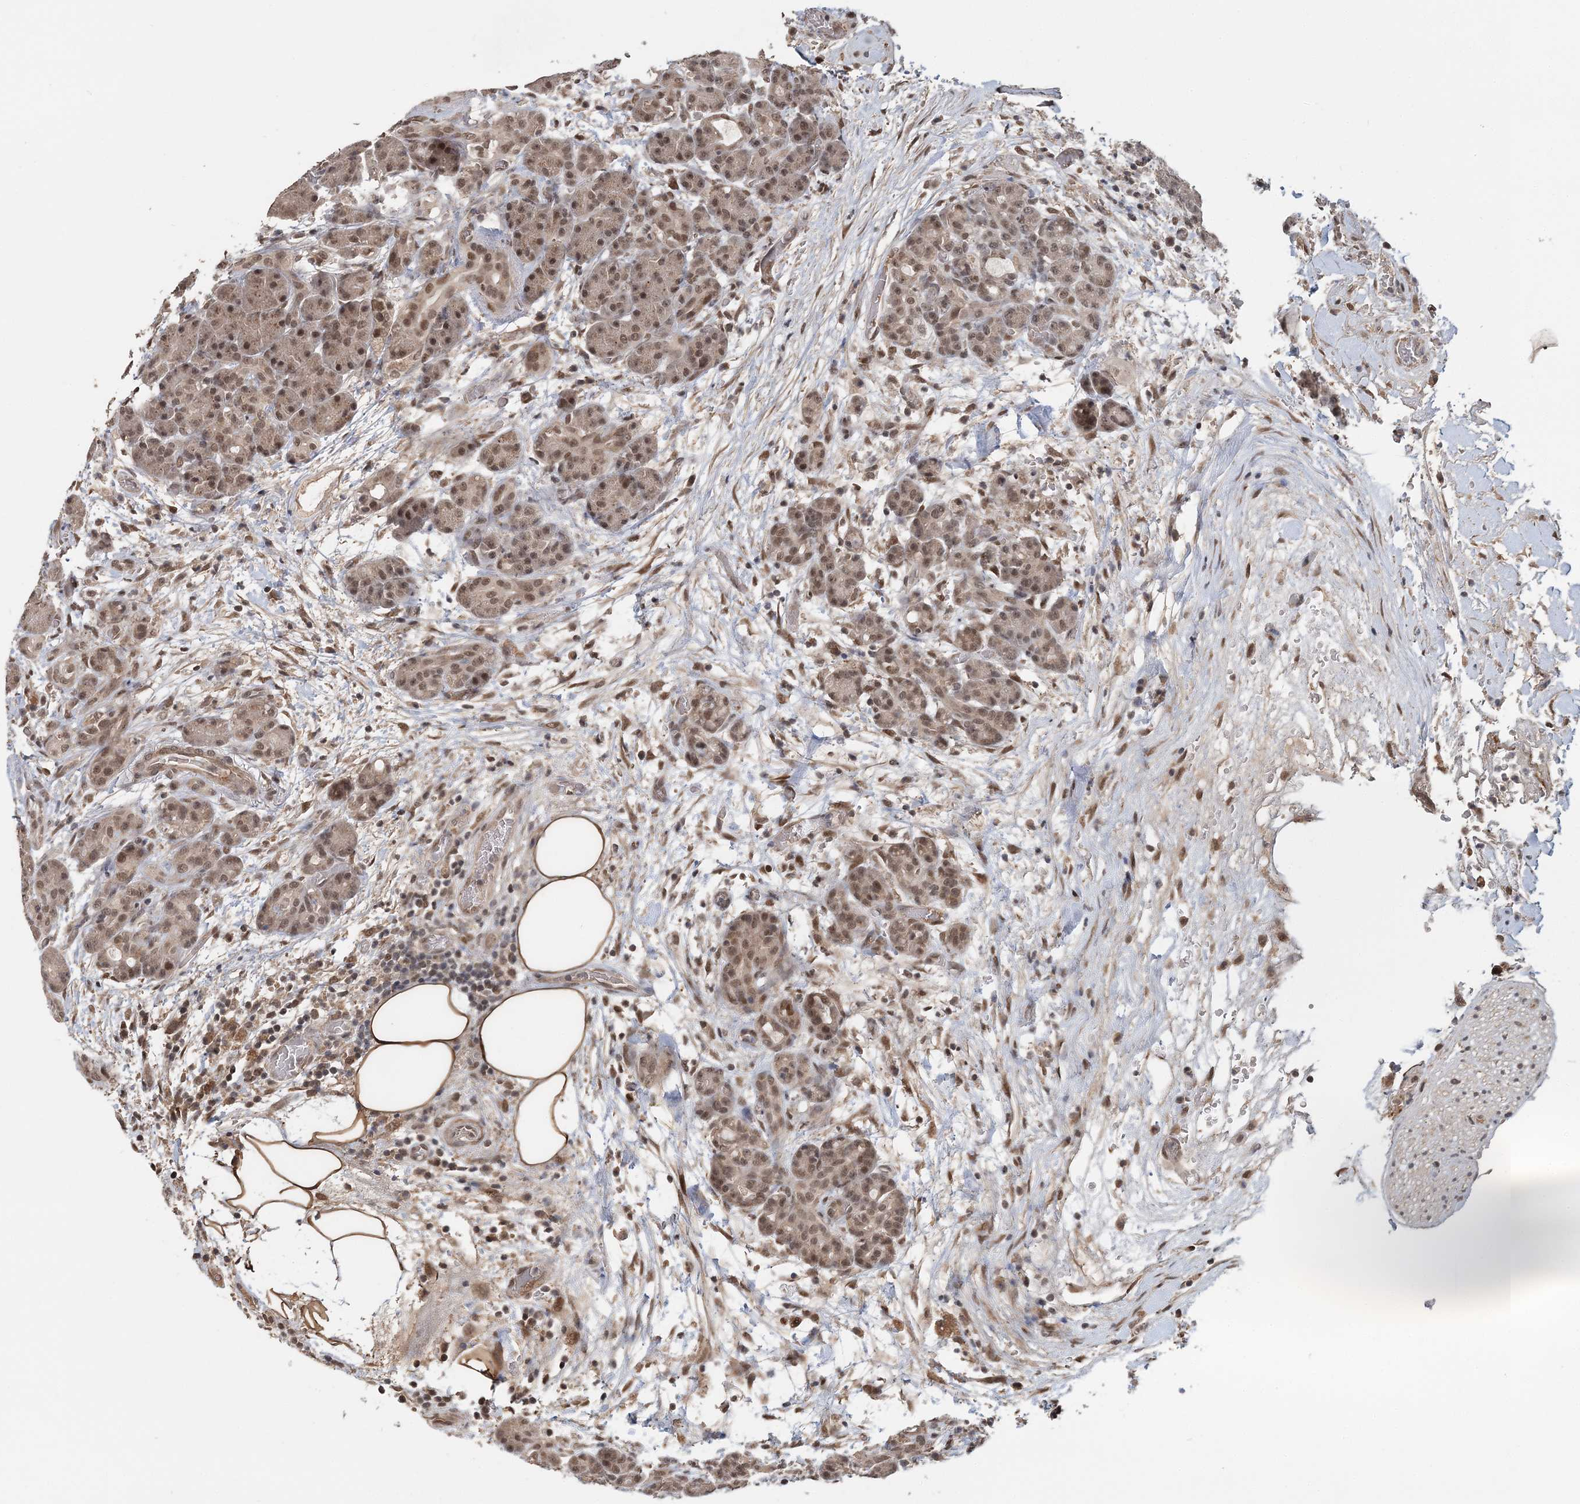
{"staining": {"intensity": "moderate", "quantity": ">75%", "location": "cytoplasmic/membranous,nuclear"}, "tissue": "pancreas", "cell_type": "Exocrine glandular cells", "image_type": "normal", "snomed": [{"axis": "morphology", "description": "Normal tissue, NOS"}, {"axis": "topography", "description": "Pancreas"}], "caption": "This is a micrograph of IHC staining of normal pancreas, which shows moderate positivity in the cytoplasmic/membranous,nuclear of exocrine glandular cells.", "gene": "TSHZ2", "patient": {"sex": "male", "age": 63}}